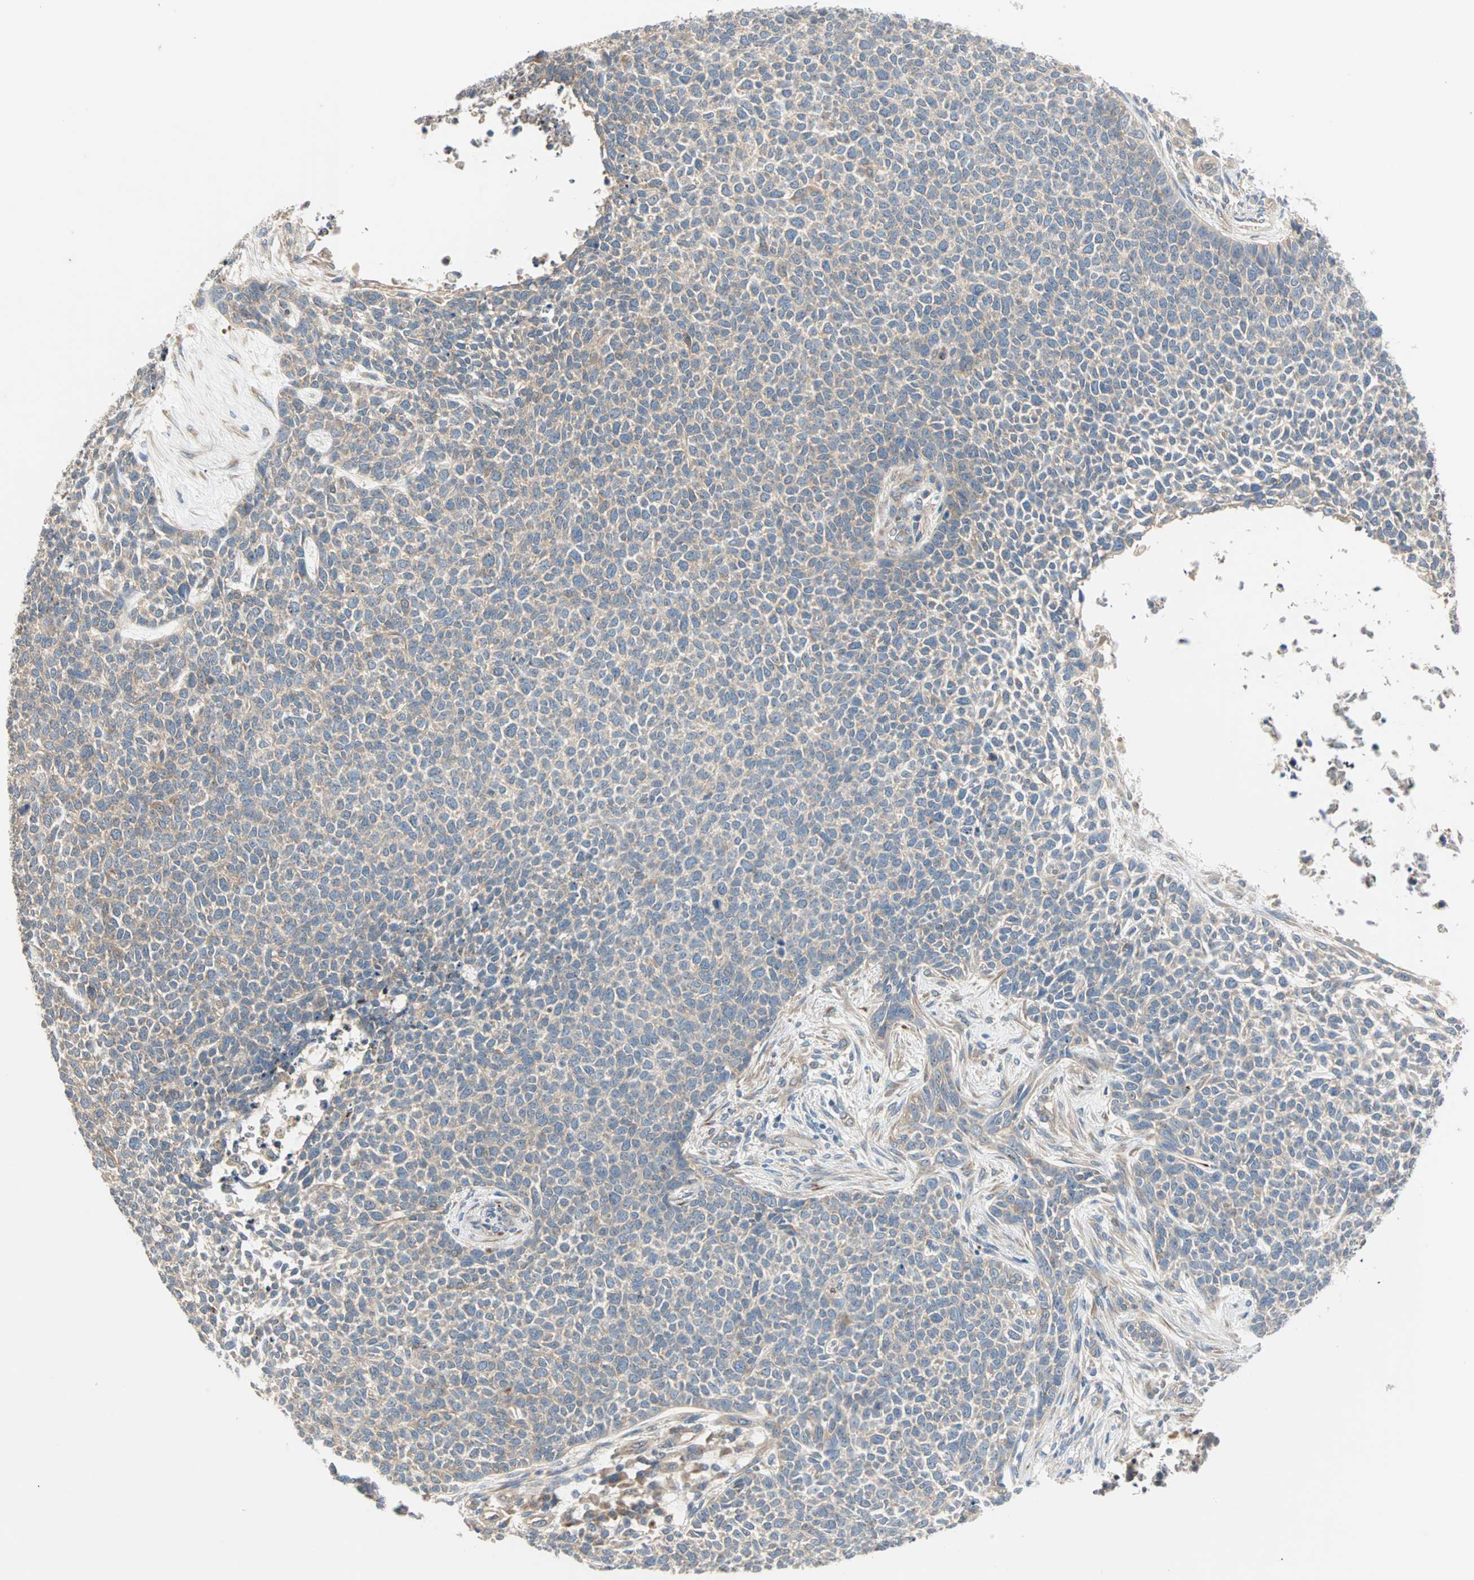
{"staining": {"intensity": "weak", "quantity": "<25%", "location": "cytoplasmic/membranous"}, "tissue": "skin cancer", "cell_type": "Tumor cells", "image_type": "cancer", "snomed": [{"axis": "morphology", "description": "Basal cell carcinoma"}, {"axis": "topography", "description": "Skin"}], "caption": "Micrograph shows no protein positivity in tumor cells of skin cancer (basal cell carcinoma) tissue. (Brightfield microscopy of DAB (3,3'-diaminobenzidine) immunohistochemistry at high magnification).", "gene": "PDE8A", "patient": {"sex": "female", "age": 84}}